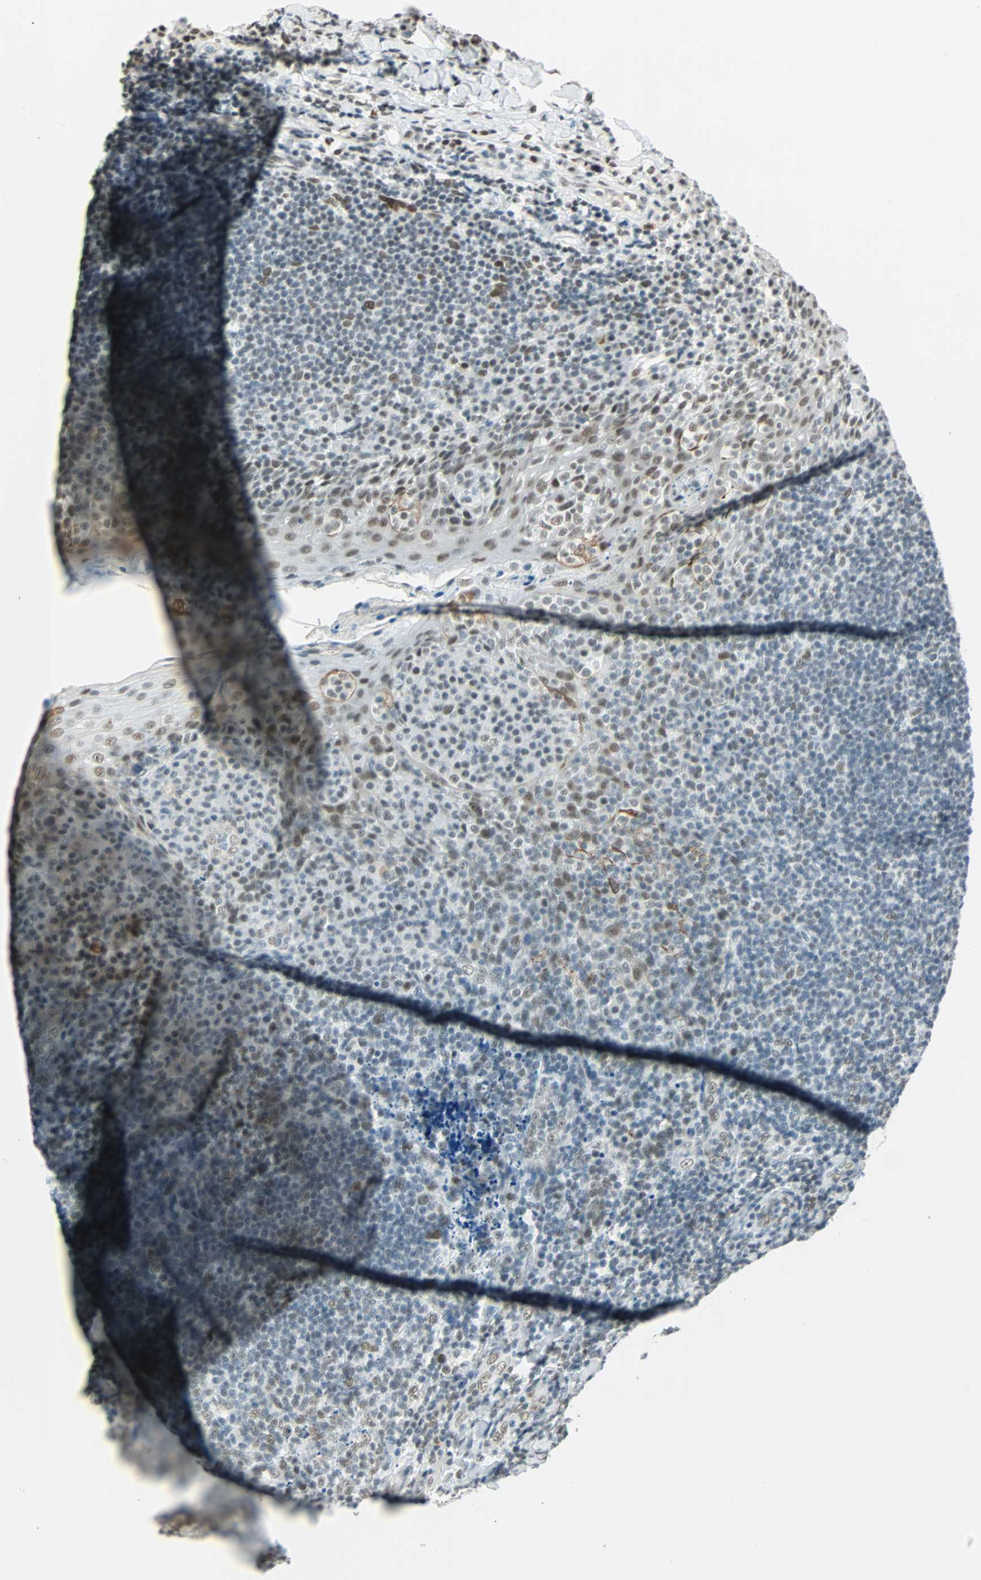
{"staining": {"intensity": "moderate", "quantity": ">75%", "location": "nuclear"}, "tissue": "tonsil", "cell_type": "Germinal center cells", "image_type": "normal", "snomed": [{"axis": "morphology", "description": "Normal tissue, NOS"}, {"axis": "topography", "description": "Tonsil"}], "caption": "DAB (3,3'-diaminobenzidine) immunohistochemical staining of unremarkable human tonsil reveals moderate nuclear protein positivity in about >75% of germinal center cells.", "gene": "NELFE", "patient": {"sex": "male", "age": 17}}